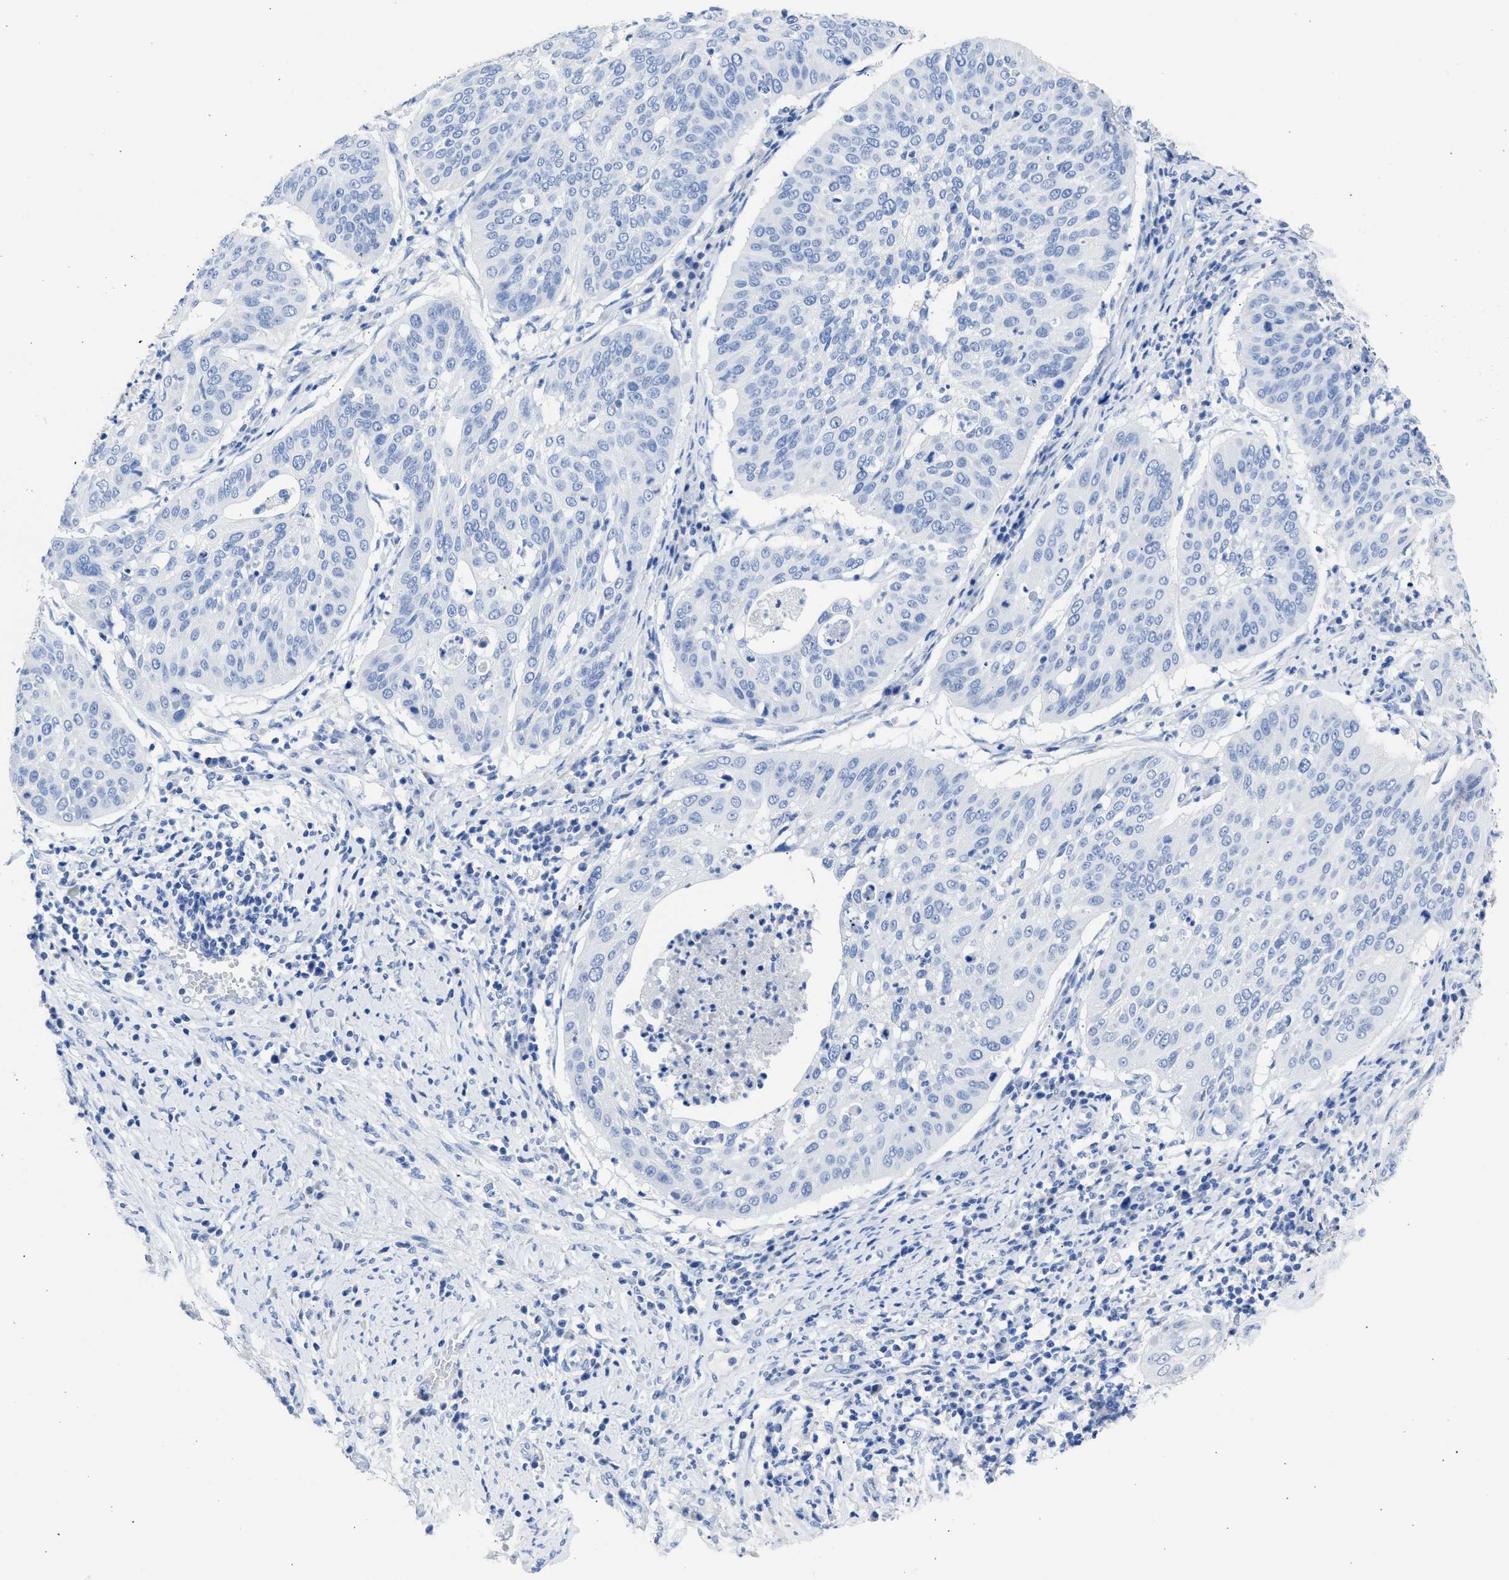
{"staining": {"intensity": "negative", "quantity": "none", "location": "none"}, "tissue": "cervical cancer", "cell_type": "Tumor cells", "image_type": "cancer", "snomed": [{"axis": "morphology", "description": "Normal tissue, NOS"}, {"axis": "morphology", "description": "Squamous cell carcinoma, NOS"}, {"axis": "topography", "description": "Cervix"}], "caption": "The immunohistochemistry image has no significant staining in tumor cells of cervical cancer (squamous cell carcinoma) tissue. (Immunohistochemistry (ihc), brightfield microscopy, high magnification).", "gene": "NCAM1", "patient": {"sex": "female", "age": 39}}